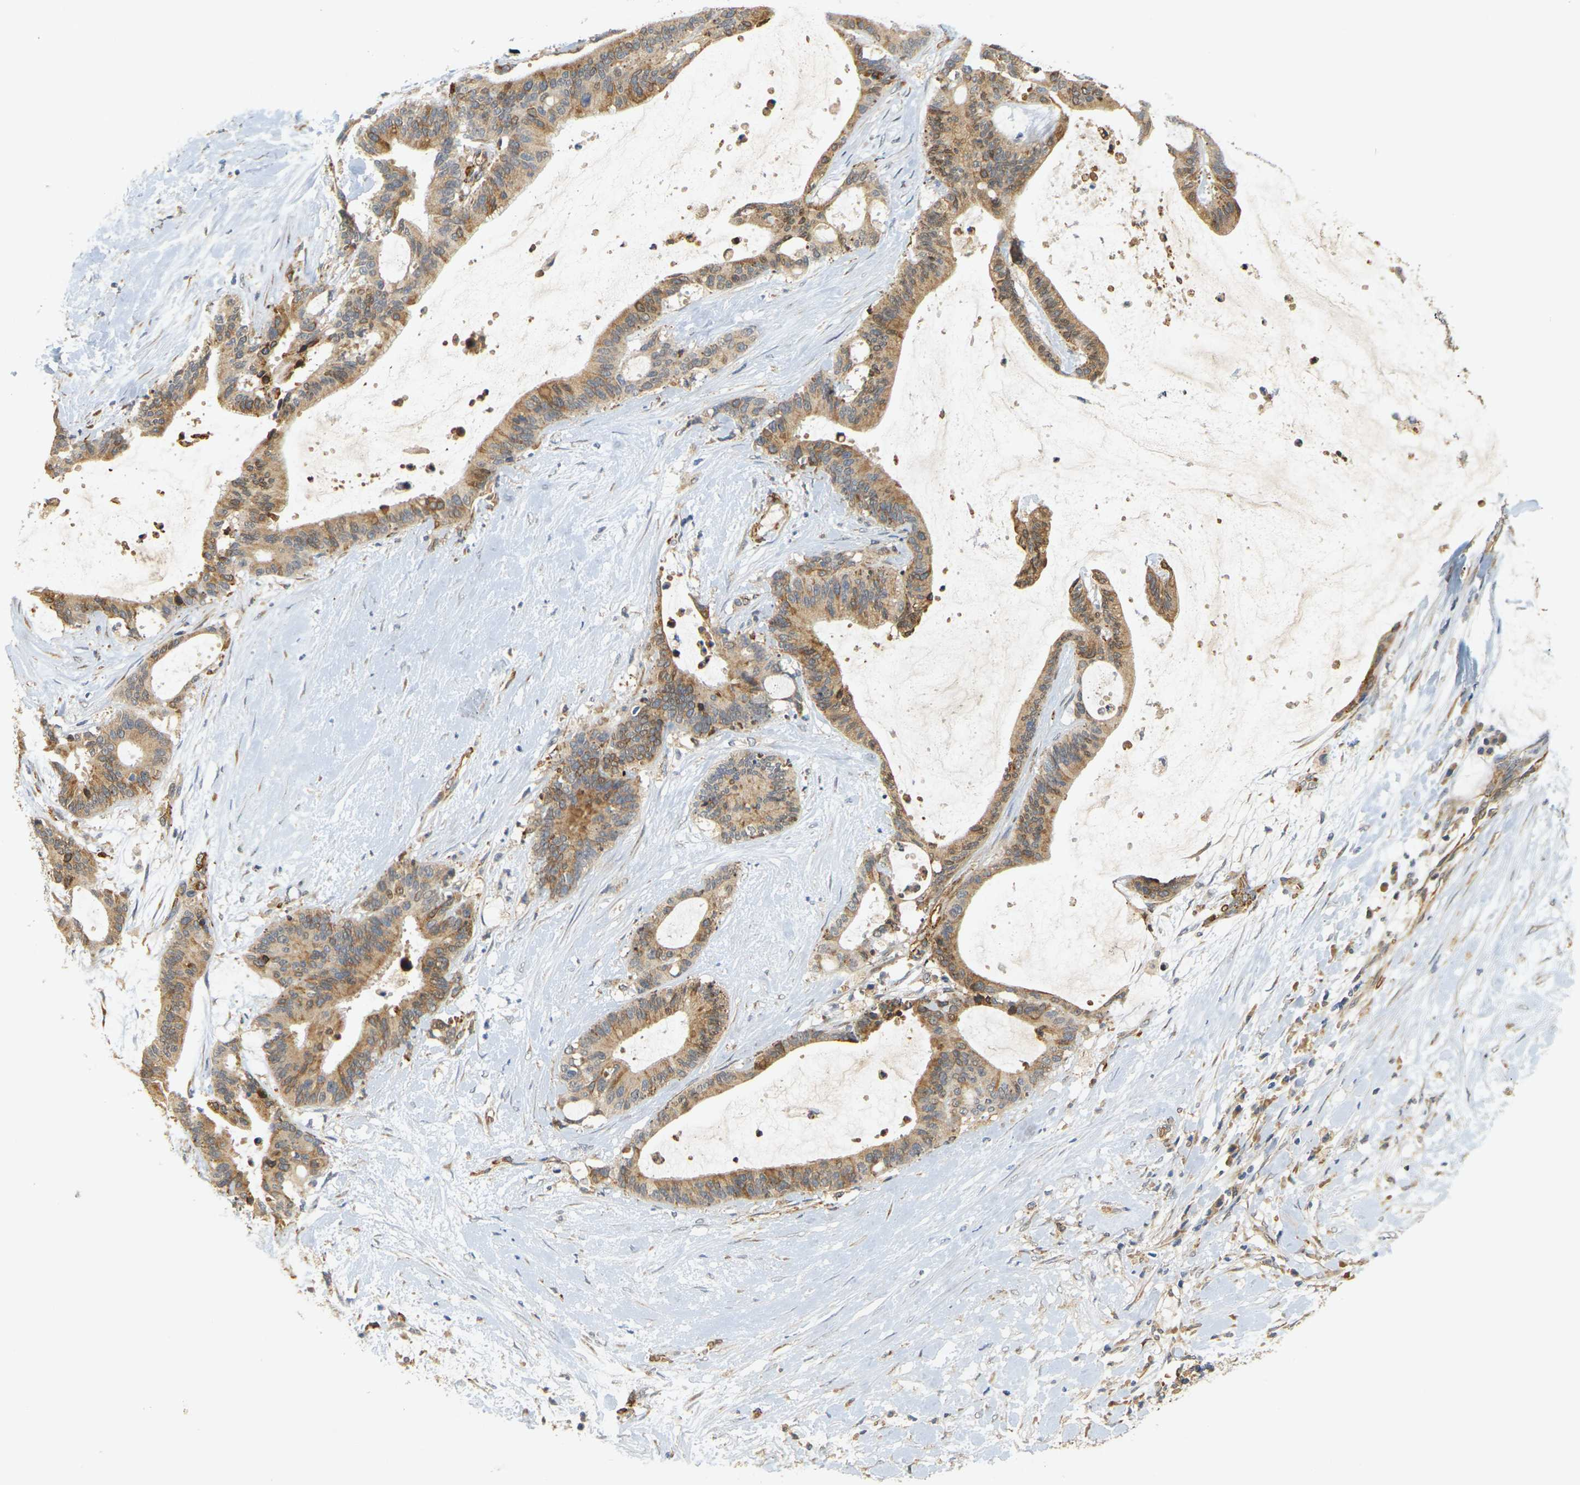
{"staining": {"intensity": "moderate", "quantity": ">75%", "location": "cytoplasmic/membranous"}, "tissue": "liver cancer", "cell_type": "Tumor cells", "image_type": "cancer", "snomed": [{"axis": "morphology", "description": "Cholangiocarcinoma"}, {"axis": "topography", "description": "Liver"}], "caption": "Immunohistochemical staining of liver cancer exhibits moderate cytoplasmic/membranous protein expression in approximately >75% of tumor cells.", "gene": "MEGF9", "patient": {"sex": "female", "age": 73}}